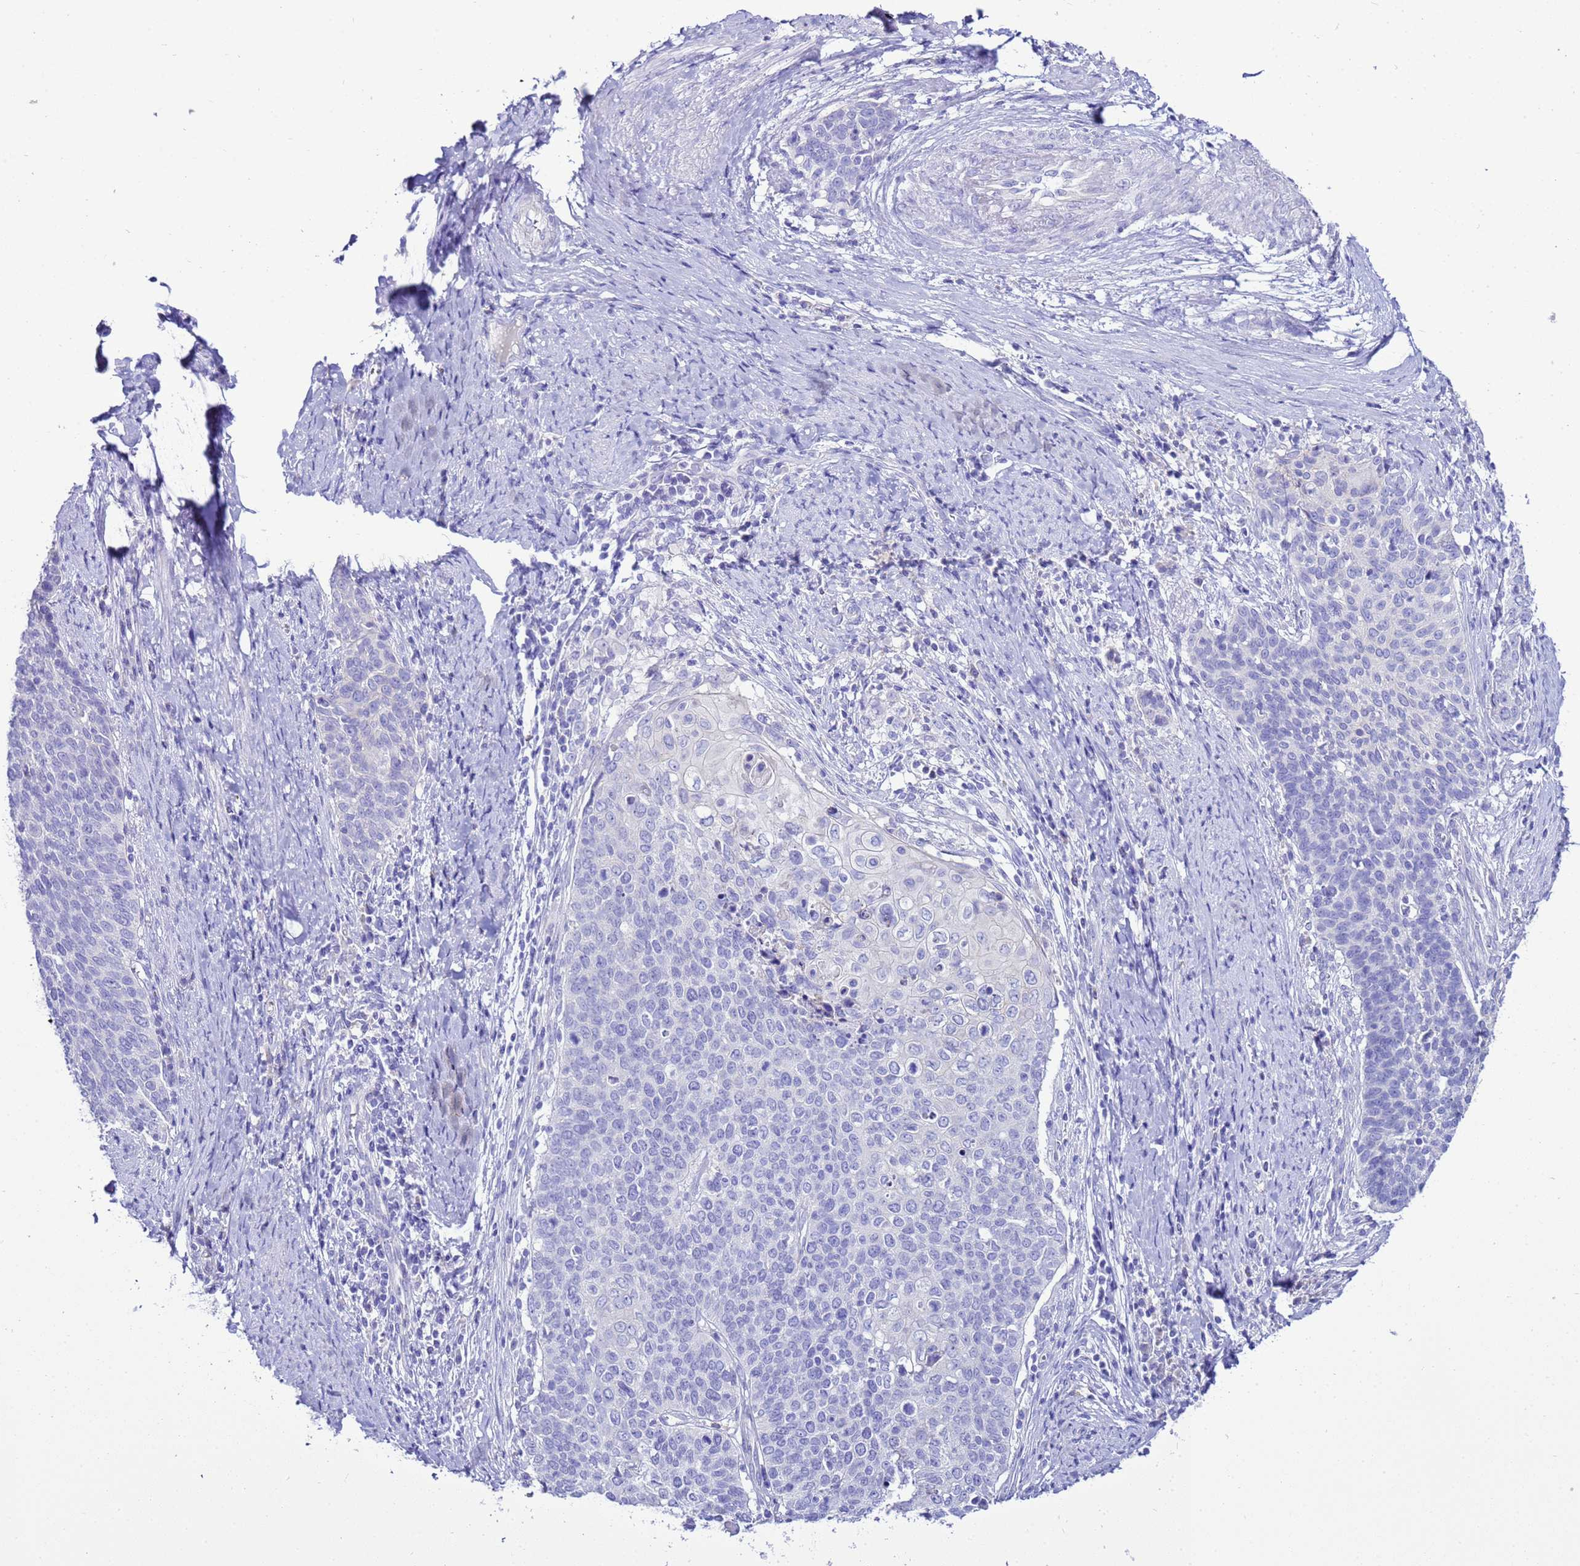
{"staining": {"intensity": "negative", "quantity": "none", "location": "none"}, "tissue": "cervical cancer", "cell_type": "Tumor cells", "image_type": "cancer", "snomed": [{"axis": "morphology", "description": "Squamous cell carcinoma, NOS"}, {"axis": "topography", "description": "Cervix"}], "caption": "The photomicrograph reveals no significant expression in tumor cells of squamous cell carcinoma (cervical). (Brightfield microscopy of DAB (3,3'-diaminobenzidine) immunohistochemistry (IHC) at high magnification).", "gene": "BEST2", "patient": {"sex": "female", "age": 39}}